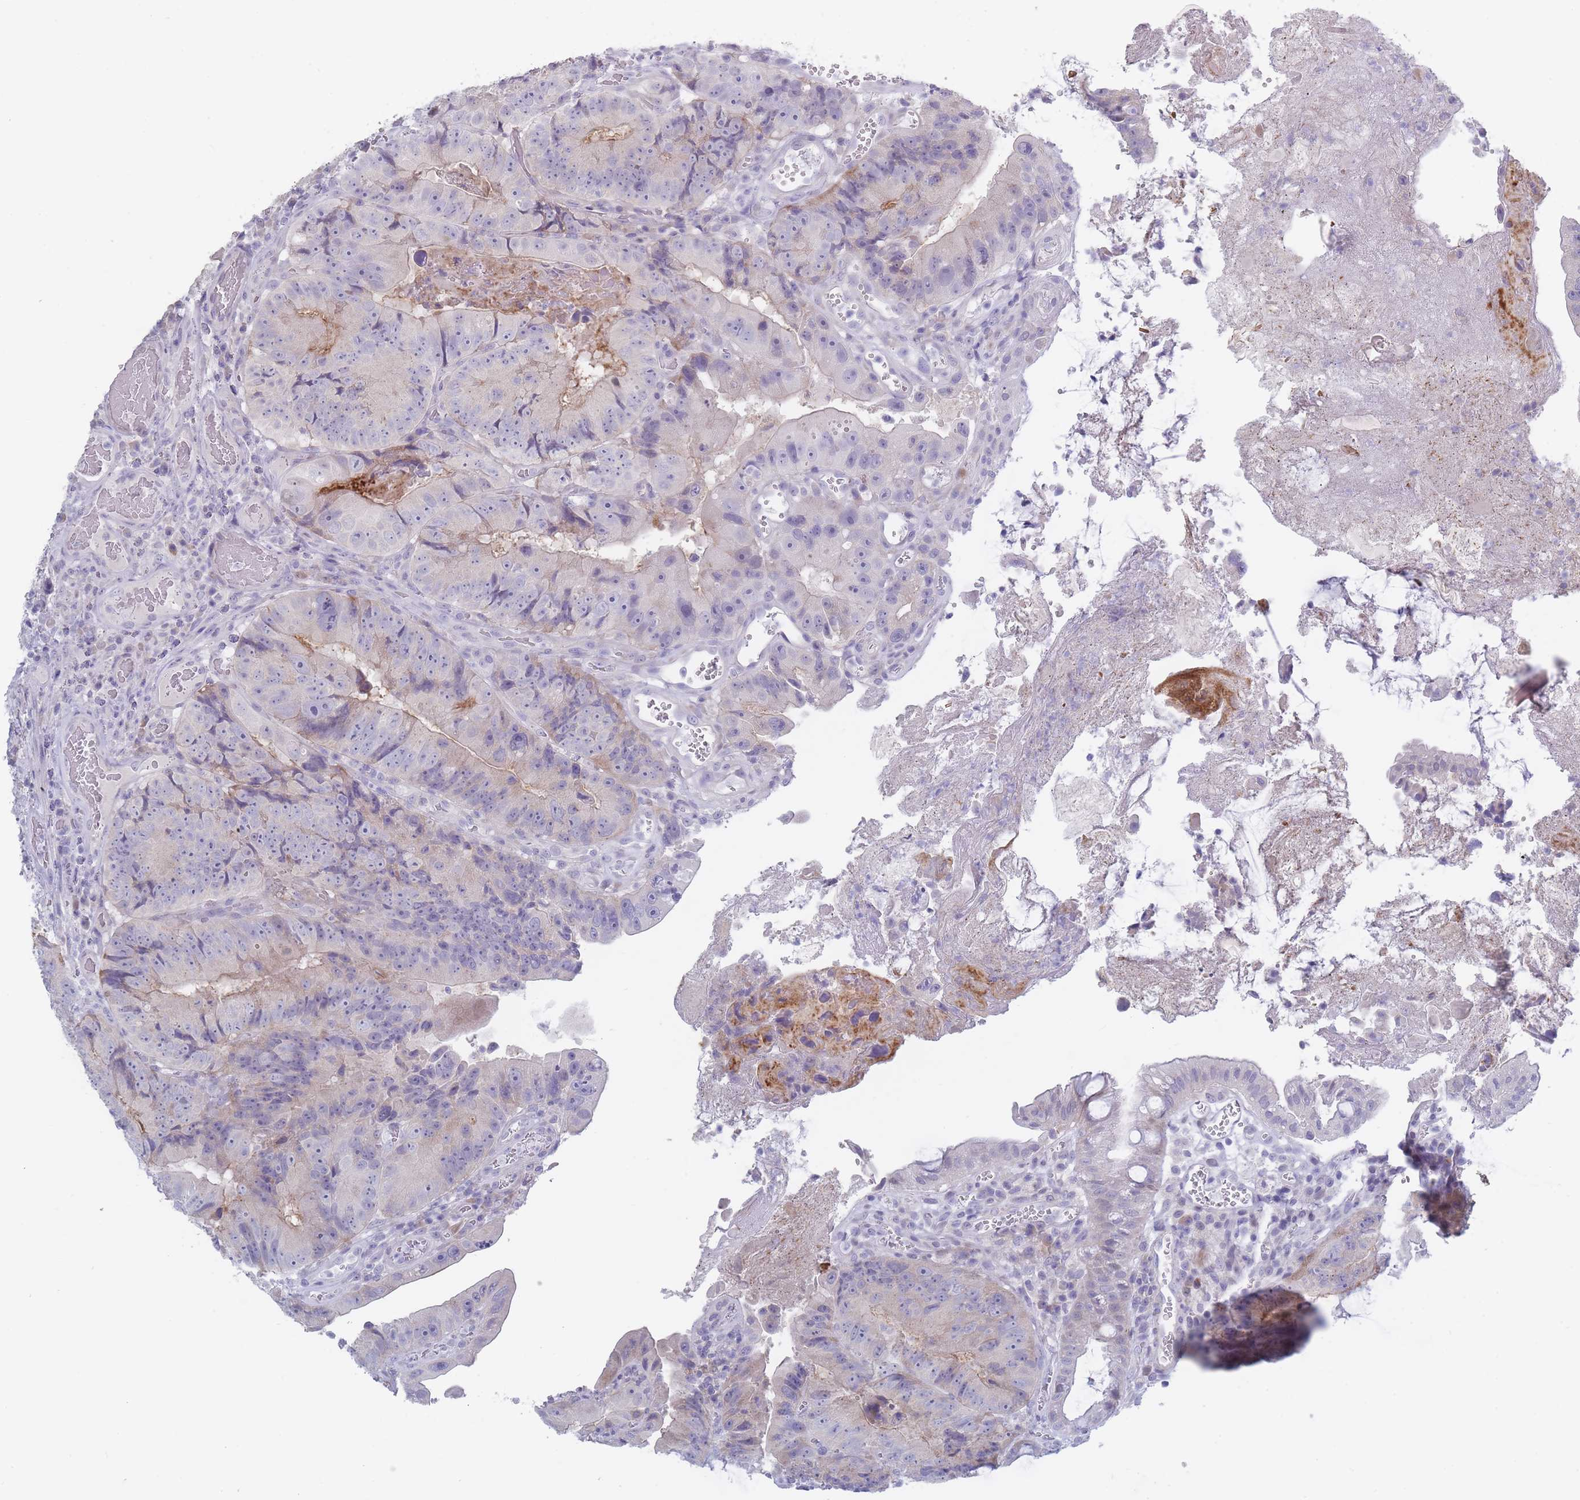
{"staining": {"intensity": "negative", "quantity": "none", "location": "none"}, "tissue": "colorectal cancer", "cell_type": "Tumor cells", "image_type": "cancer", "snomed": [{"axis": "morphology", "description": "Adenocarcinoma, NOS"}, {"axis": "topography", "description": "Colon"}], "caption": "Tumor cells show no significant expression in colorectal cancer (adenocarcinoma).", "gene": "PIGU", "patient": {"sex": "female", "age": 86}}